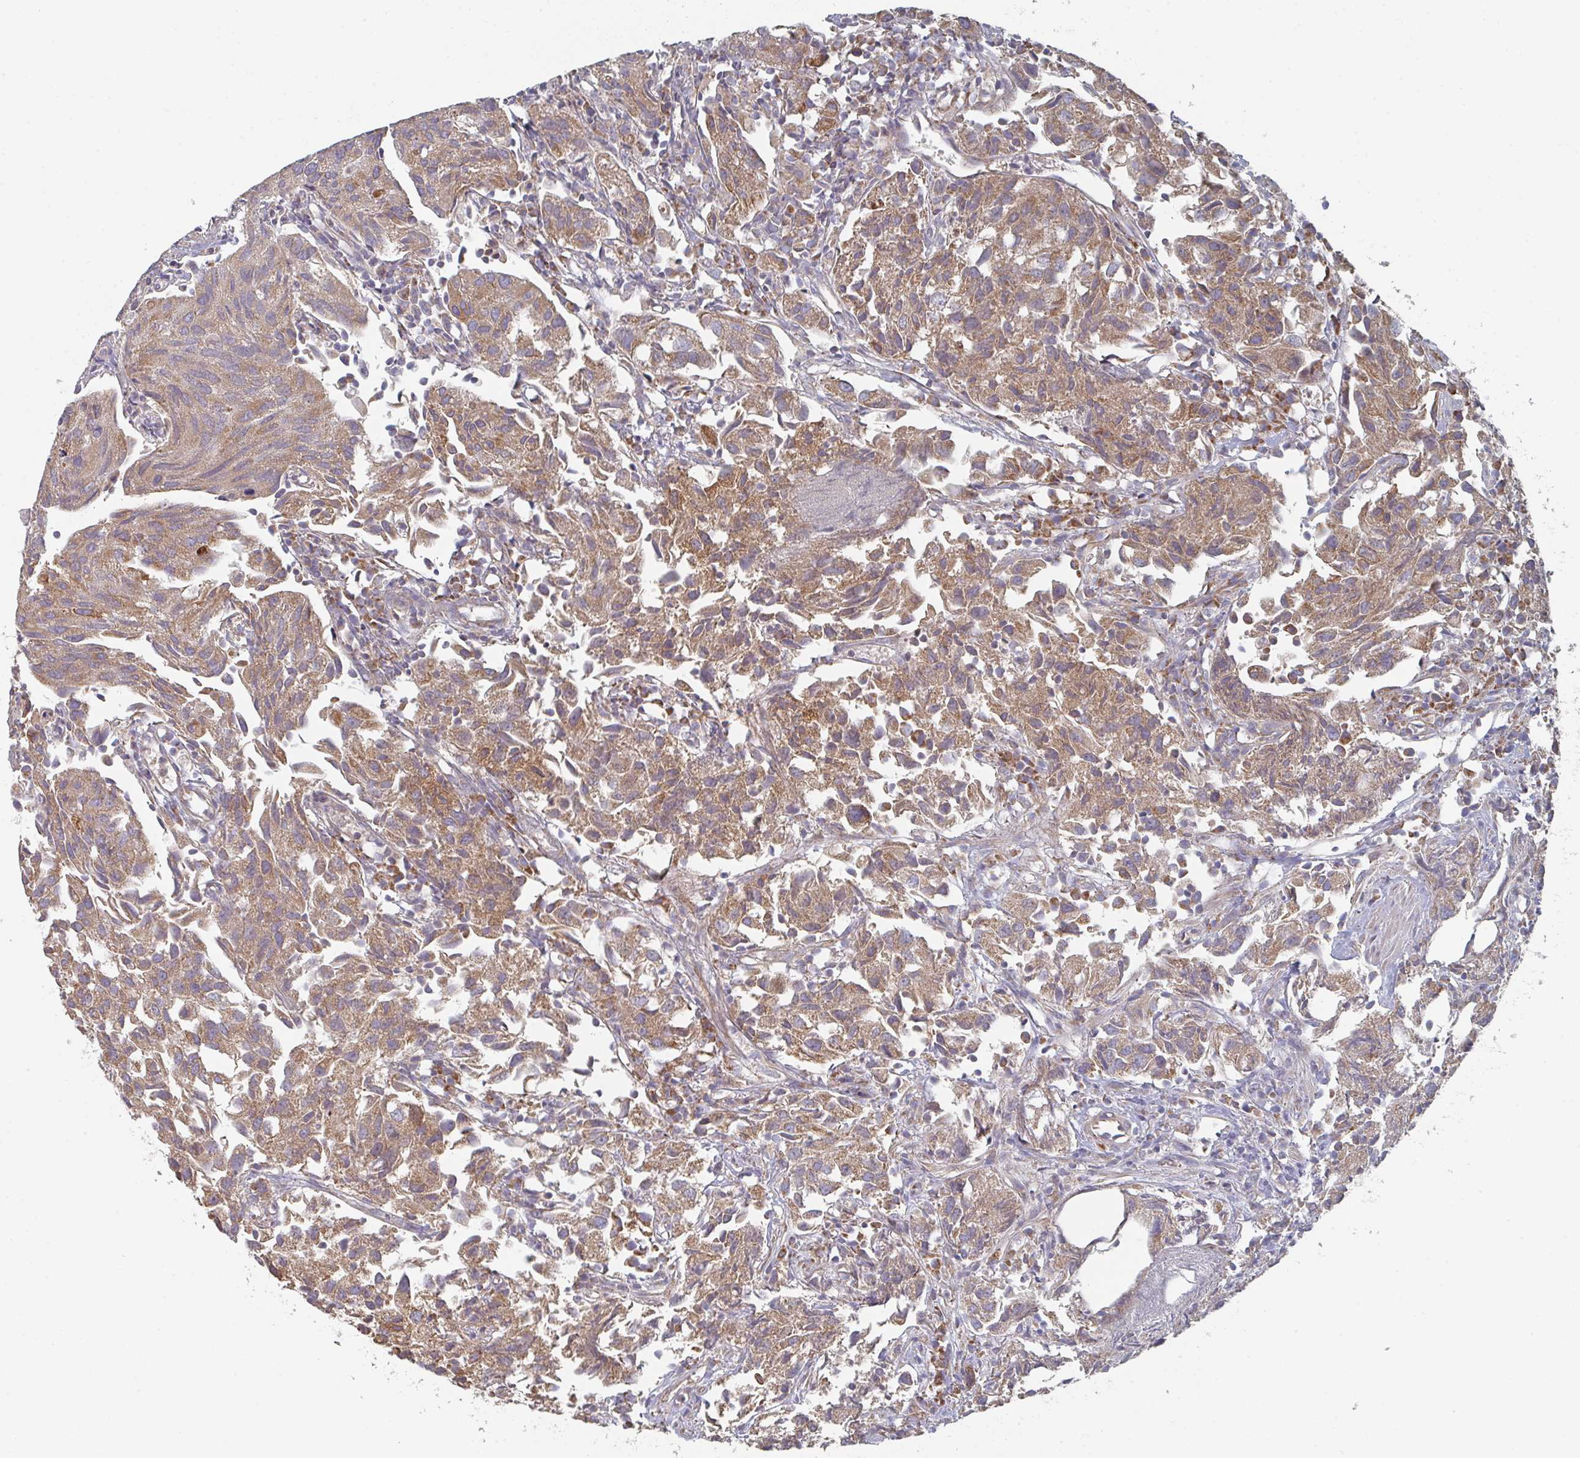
{"staining": {"intensity": "moderate", "quantity": ">75%", "location": "cytoplasmic/membranous"}, "tissue": "urothelial cancer", "cell_type": "Tumor cells", "image_type": "cancer", "snomed": [{"axis": "morphology", "description": "Urothelial carcinoma, High grade"}, {"axis": "topography", "description": "Urinary bladder"}], "caption": "Urothelial carcinoma (high-grade) stained with a protein marker reveals moderate staining in tumor cells.", "gene": "ELOVL1", "patient": {"sex": "female", "age": 75}}